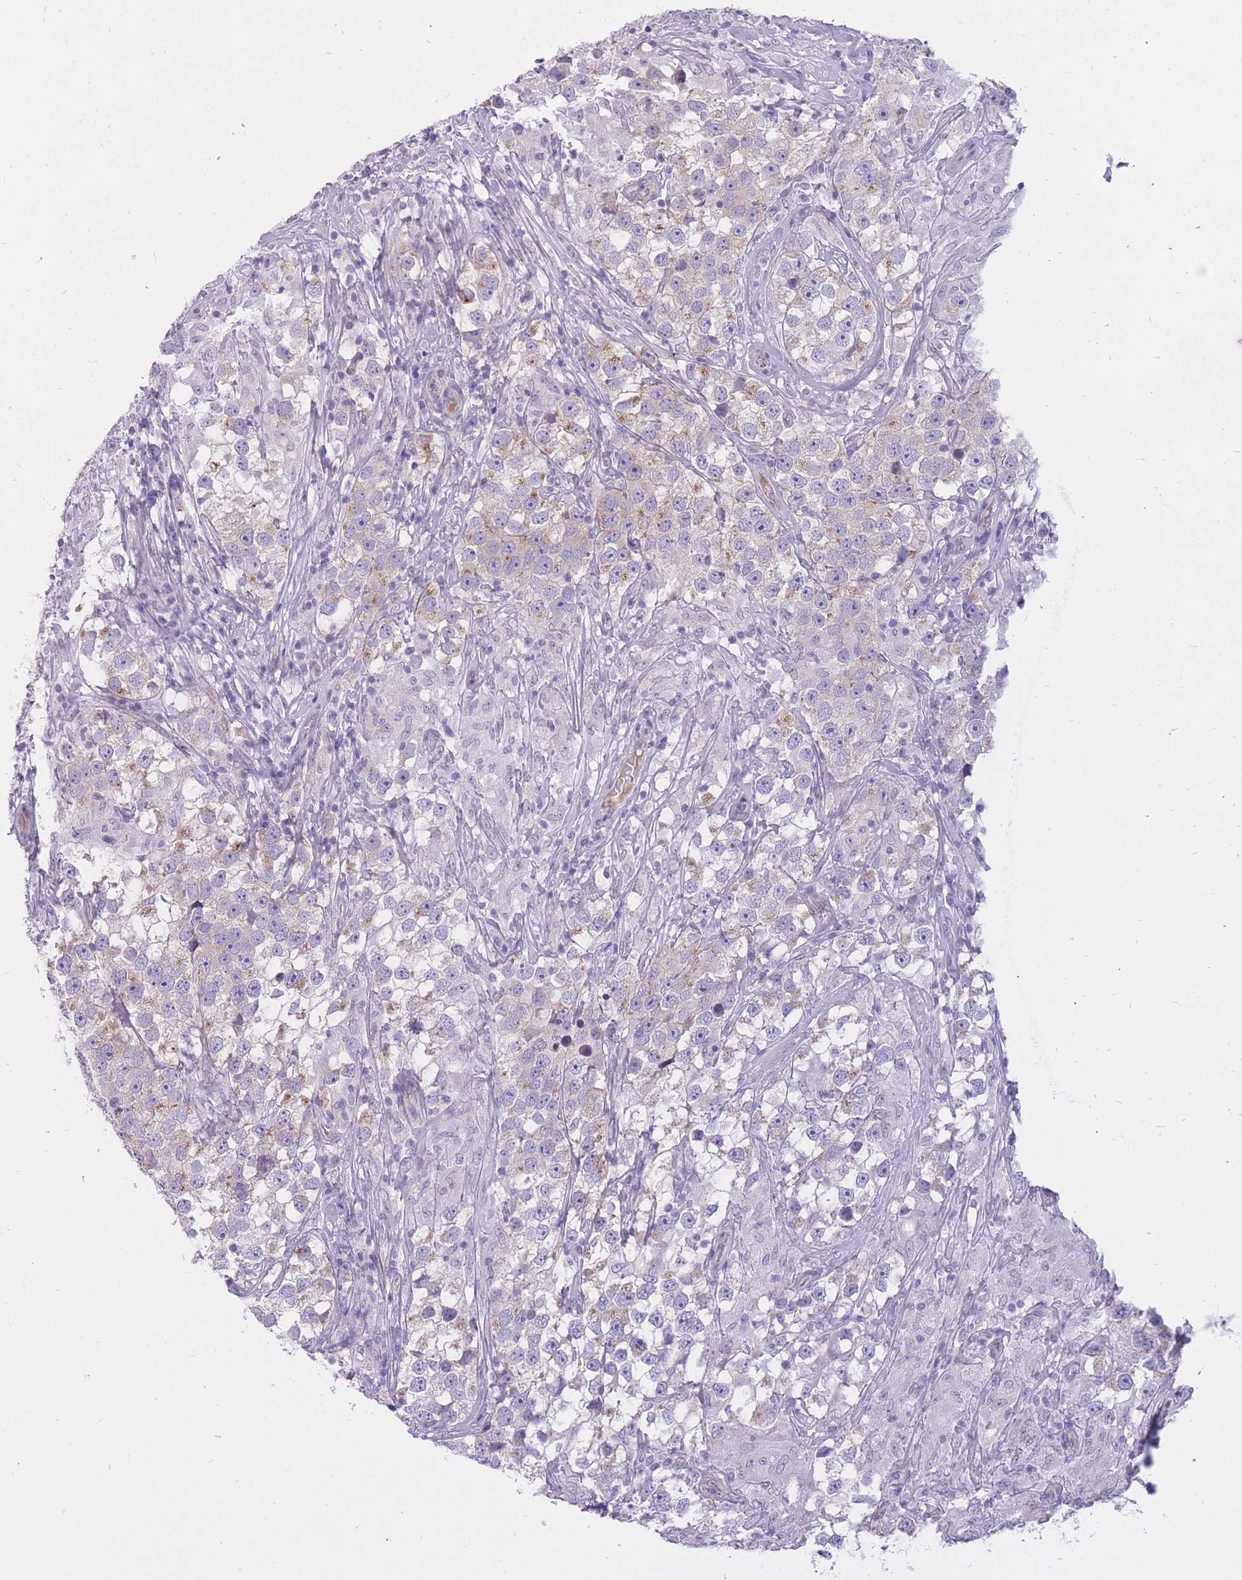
{"staining": {"intensity": "weak", "quantity": "<25%", "location": "cytoplasmic/membranous"}, "tissue": "testis cancer", "cell_type": "Tumor cells", "image_type": "cancer", "snomed": [{"axis": "morphology", "description": "Seminoma, NOS"}, {"axis": "topography", "description": "Testis"}], "caption": "DAB immunohistochemical staining of seminoma (testis) shows no significant staining in tumor cells.", "gene": "HOOK2", "patient": {"sex": "male", "age": 46}}